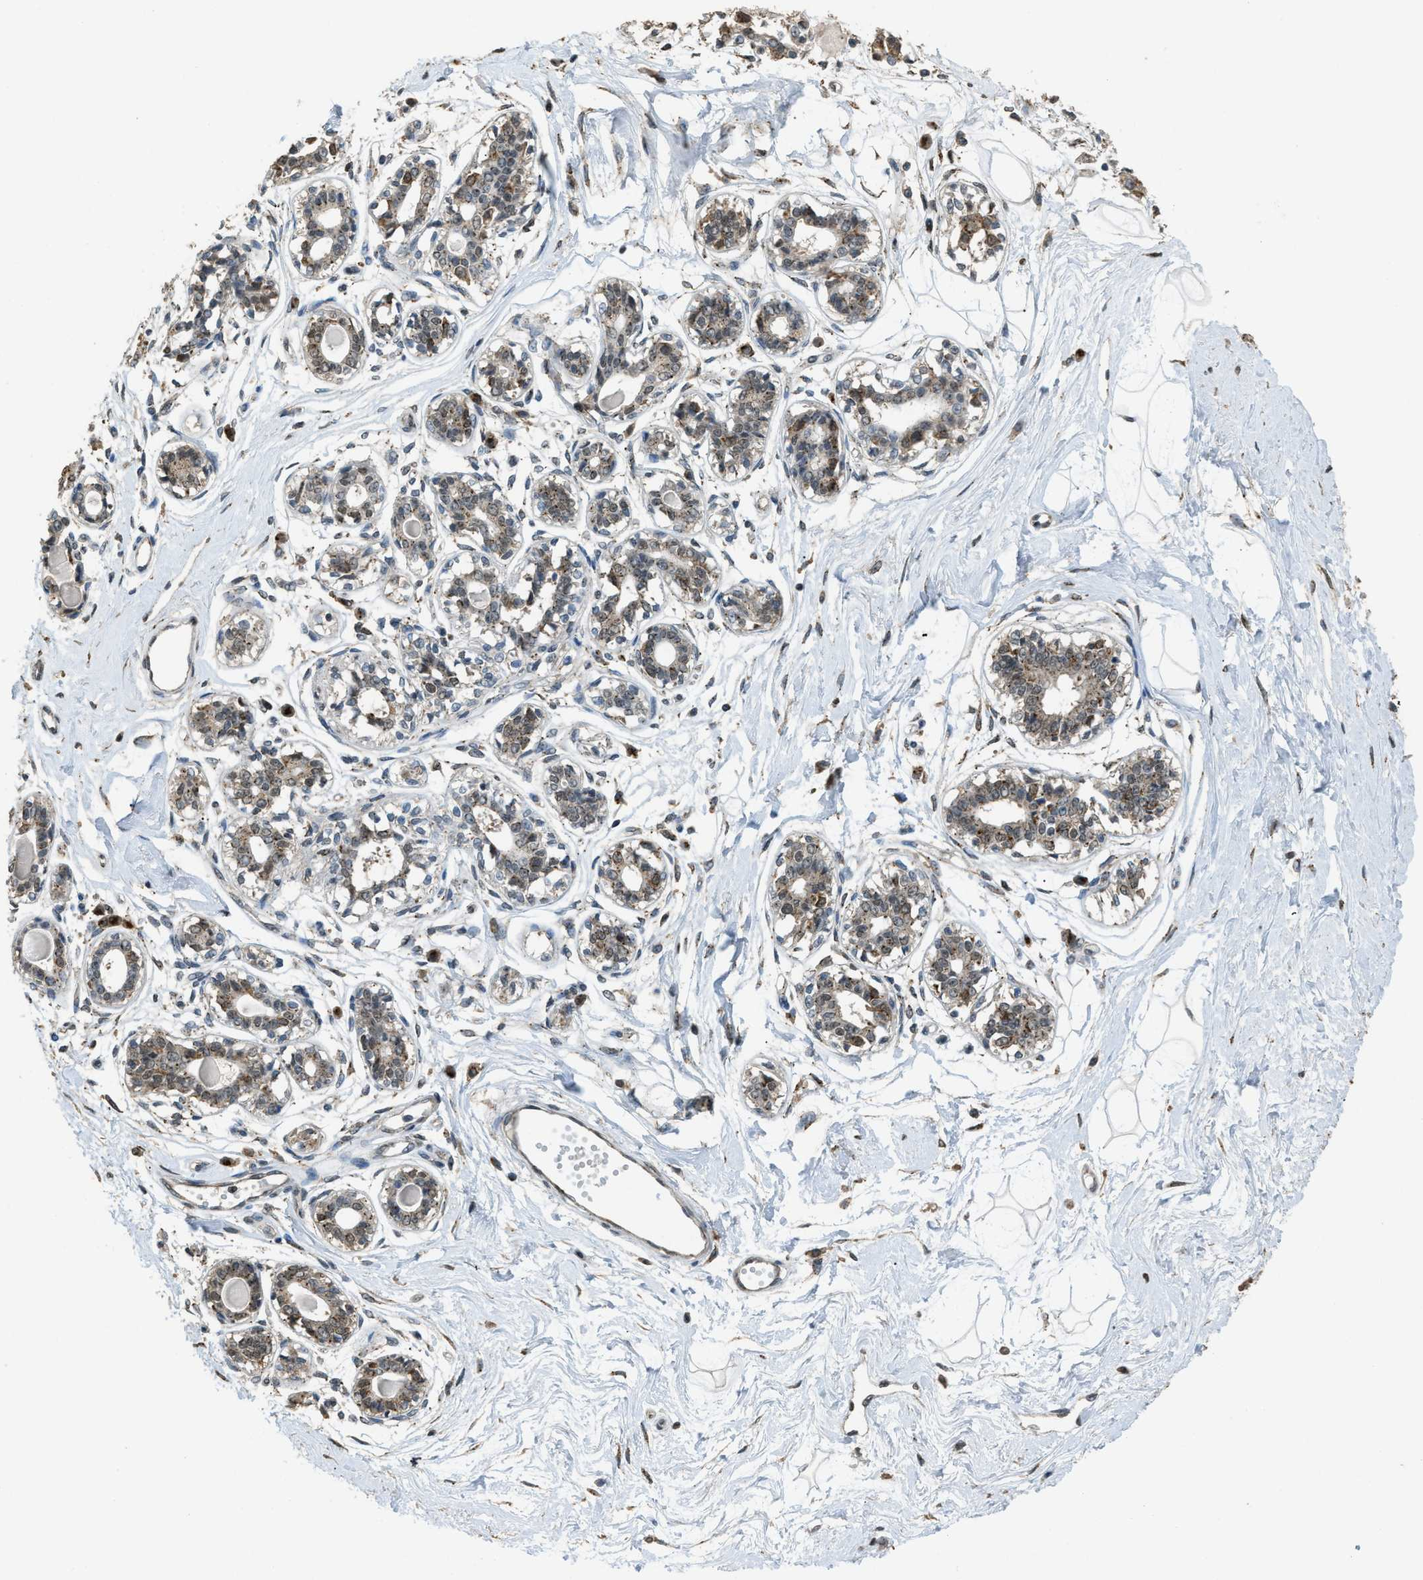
{"staining": {"intensity": "negative", "quantity": "none", "location": "none"}, "tissue": "breast", "cell_type": "Adipocytes", "image_type": "normal", "snomed": [{"axis": "morphology", "description": "Normal tissue, NOS"}, {"axis": "topography", "description": "Breast"}], "caption": "Immunohistochemistry (IHC) image of normal breast stained for a protein (brown), which exhibits no expression in adipocytes. Brightfield microscopy of immunohistochemistry (IHC) stained with DAB (3,3'-diaminobenzidine) (brown) and hematoxylin (blue), captured at high magnification.", "gene": "IPO7", "patient": {"sex": "female", "age": 45}}